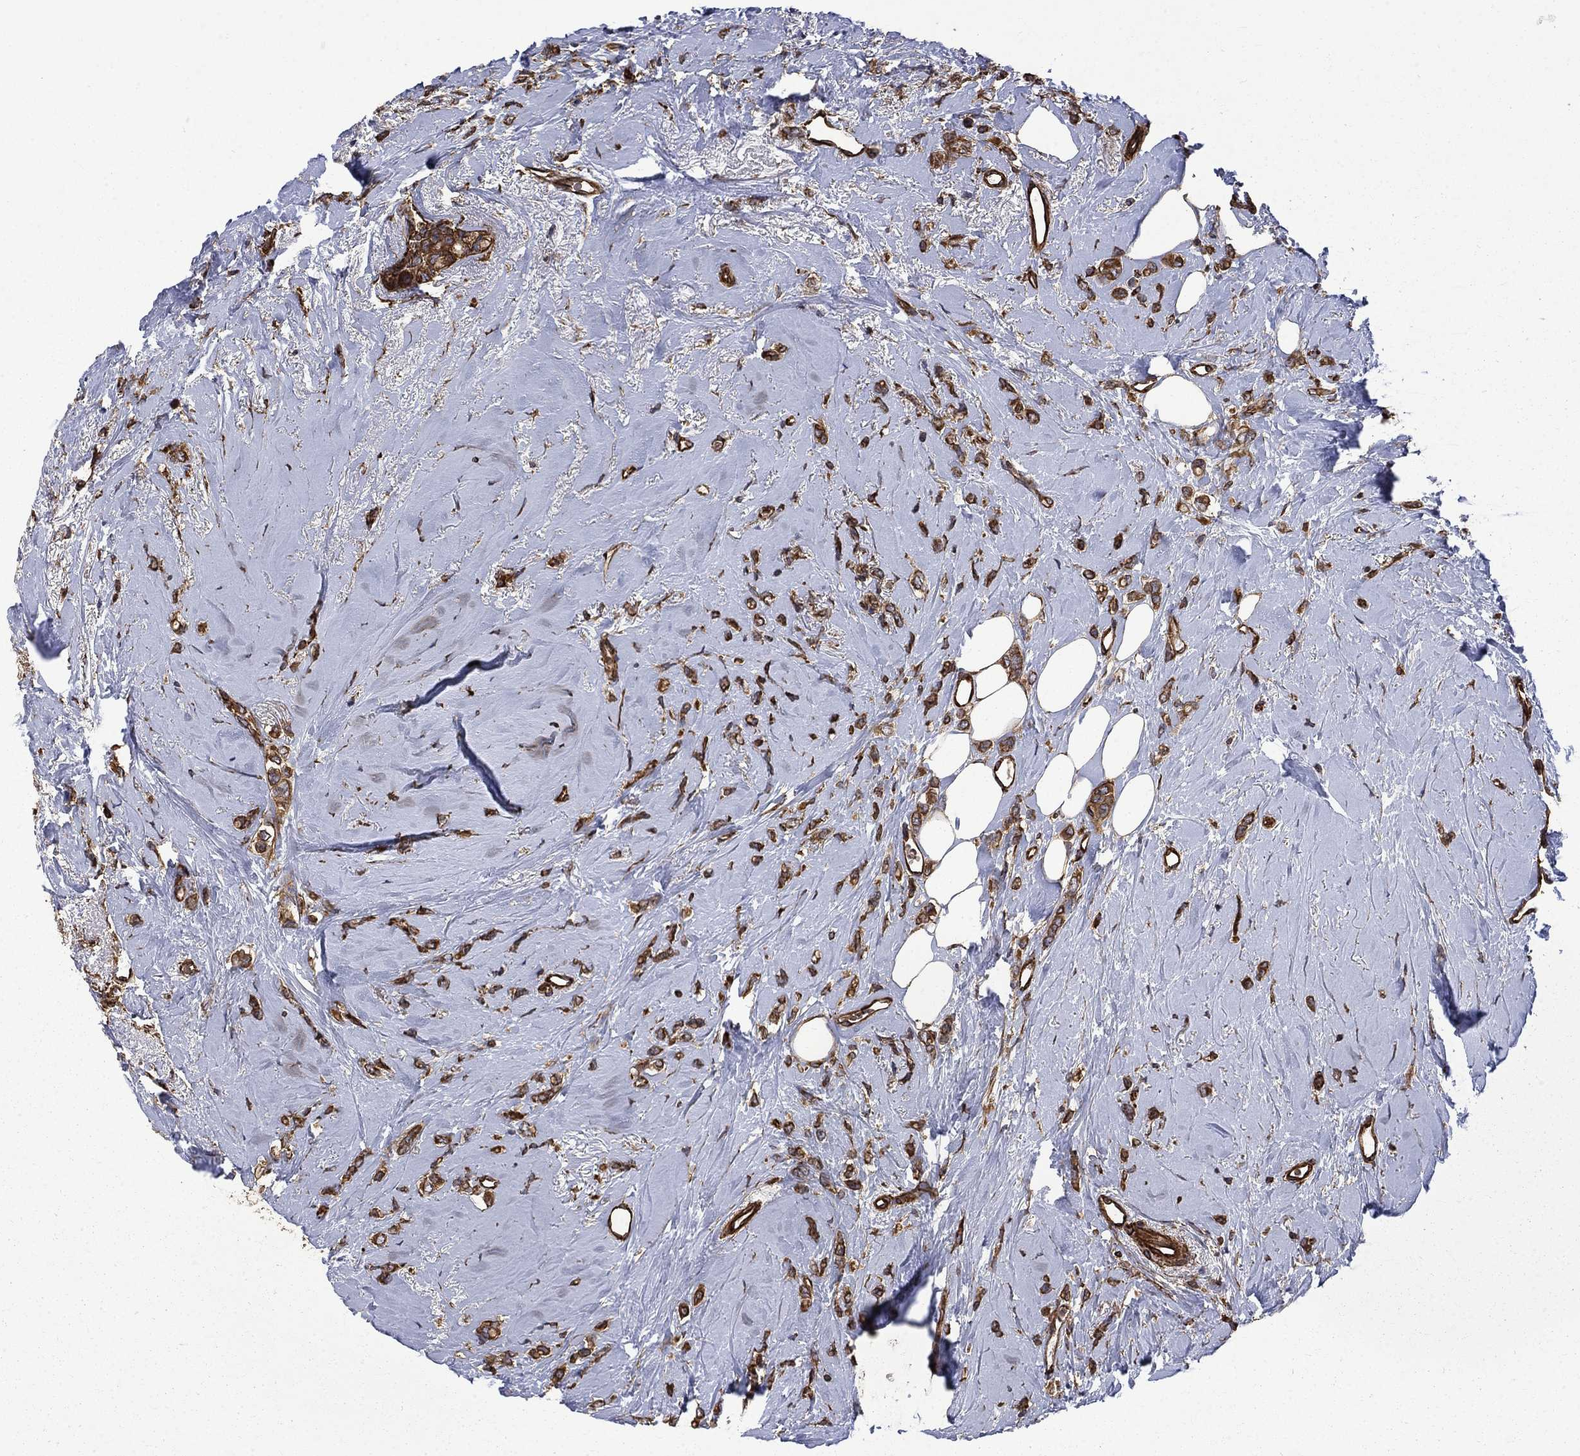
{"staining": {"intensity": "strong", "quantity": ">75%", "location": "cytoplasmic/membranous"}, "tissue": "breast cancer", "cell_type": "Tumor cells", "image_type": "cancer", "snomed": [{"axis": "morphology", "description": "Lobular carcinoma"}, {"axis": "topography", "description": "Breast"}], "caption": "DAB immunohistochemical staining of lobular carcinoma (breast) displays strong cytoplasmic/membranous protein positivity in about >75% of tumor cells.", "gene": "CUTC", "patient": {"sex": "female", "age": 66}}